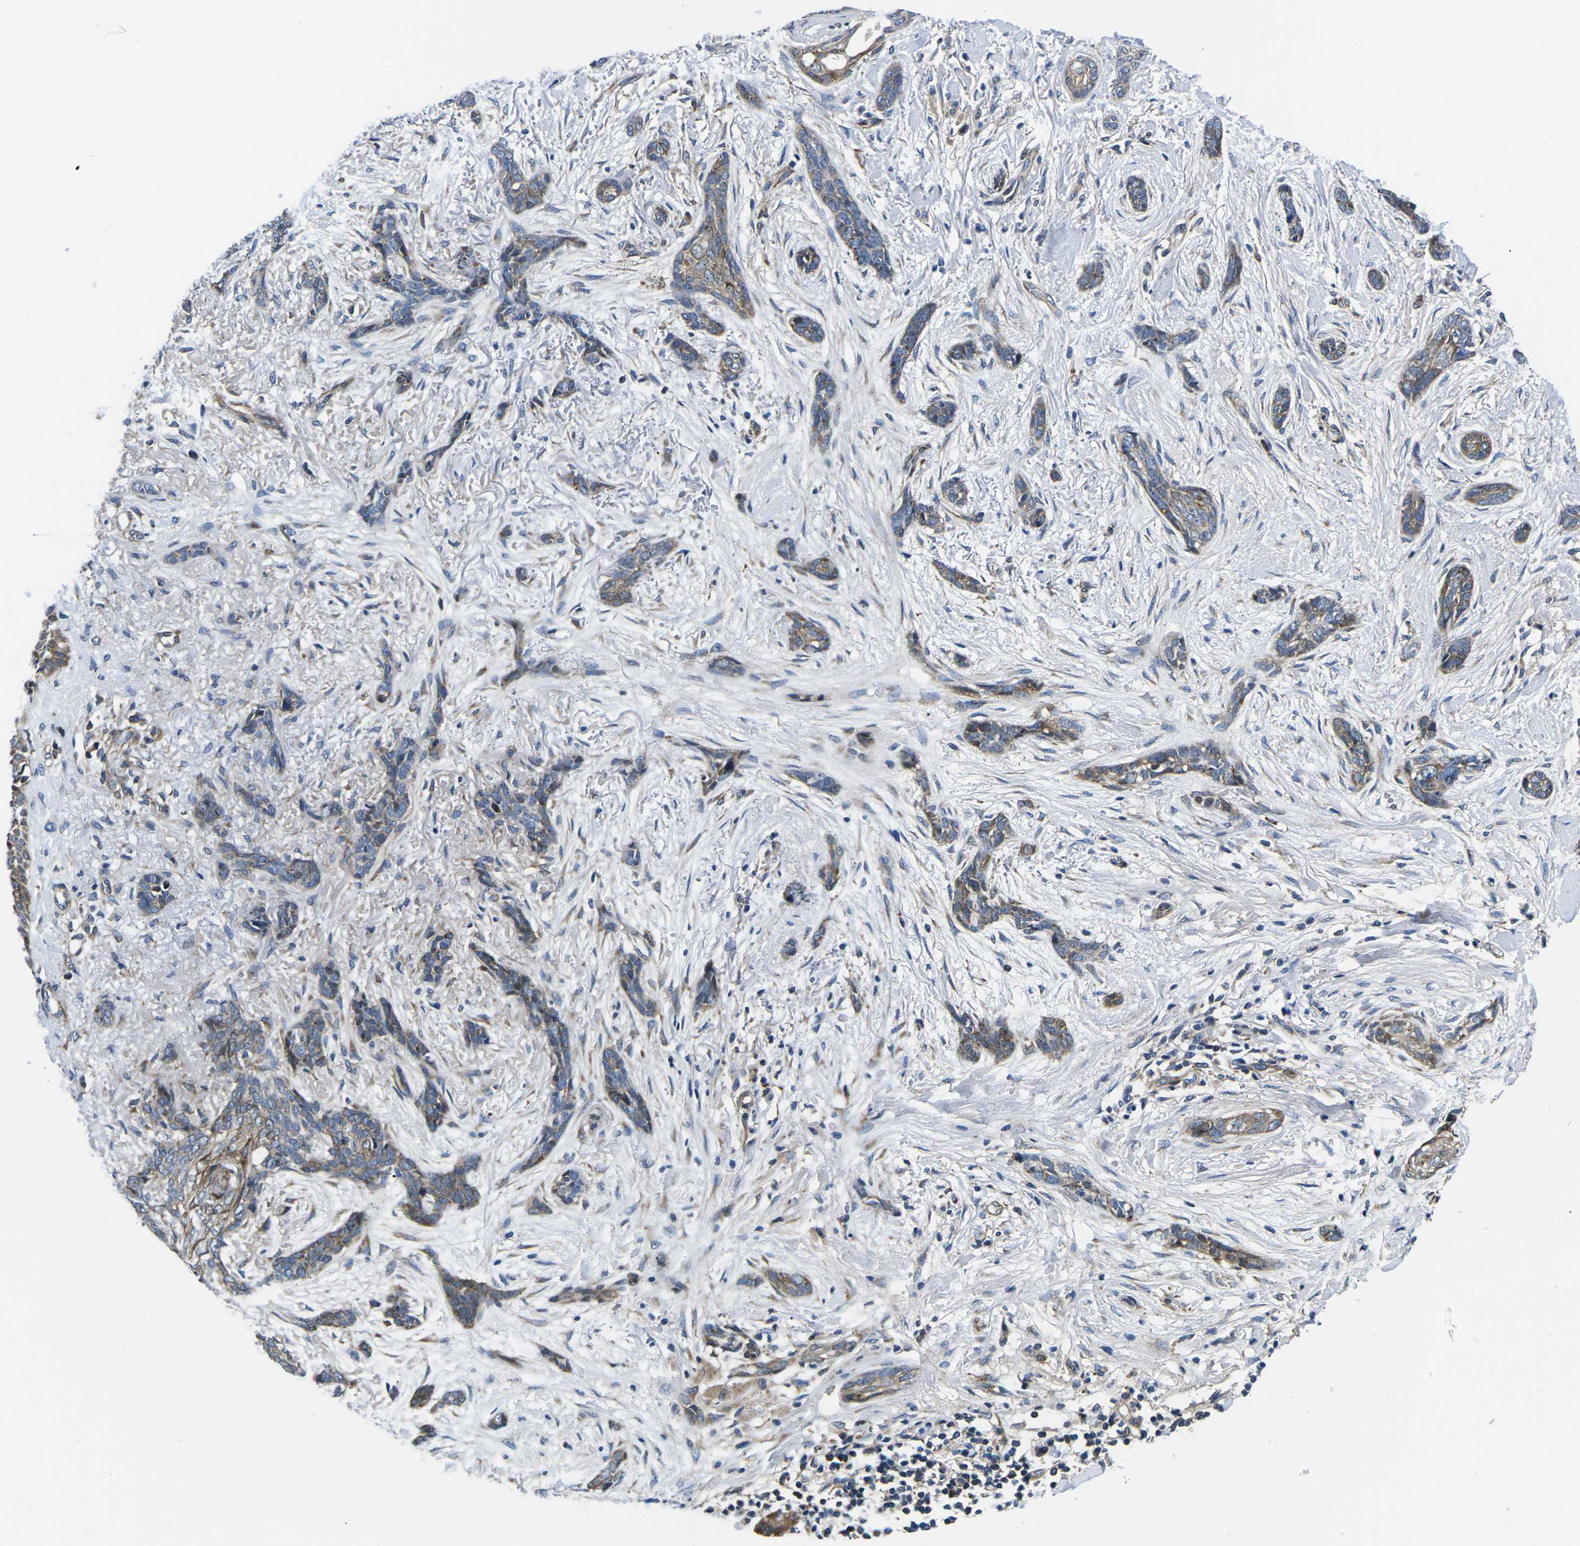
{"staining": {"intensity": "weak", "quantity": "25%-75%", "location": "cytoplasmic/membranous"}, "tissue": "skin cancer", "cell_type": "Tumor cells", "image_type": "cancer", "snomed": [{"axis": "morphology", "description": "Basal cell carcinoma"}, {"axis": "morphology", "description": "Adnexal tumor, benign"}, {"axis": "topography", "description": "Skin"}], "caption": "A low amount of weak cytoplasmic/membranous staining is present in approximately 25%-75% of tumor cells in skin benign adnexal tumor tissue. Ihc stains the protein in brown and the nuclei are stained blue.", "gene": "EIF4E", "patient": {"sex": "female", "age": 42}}